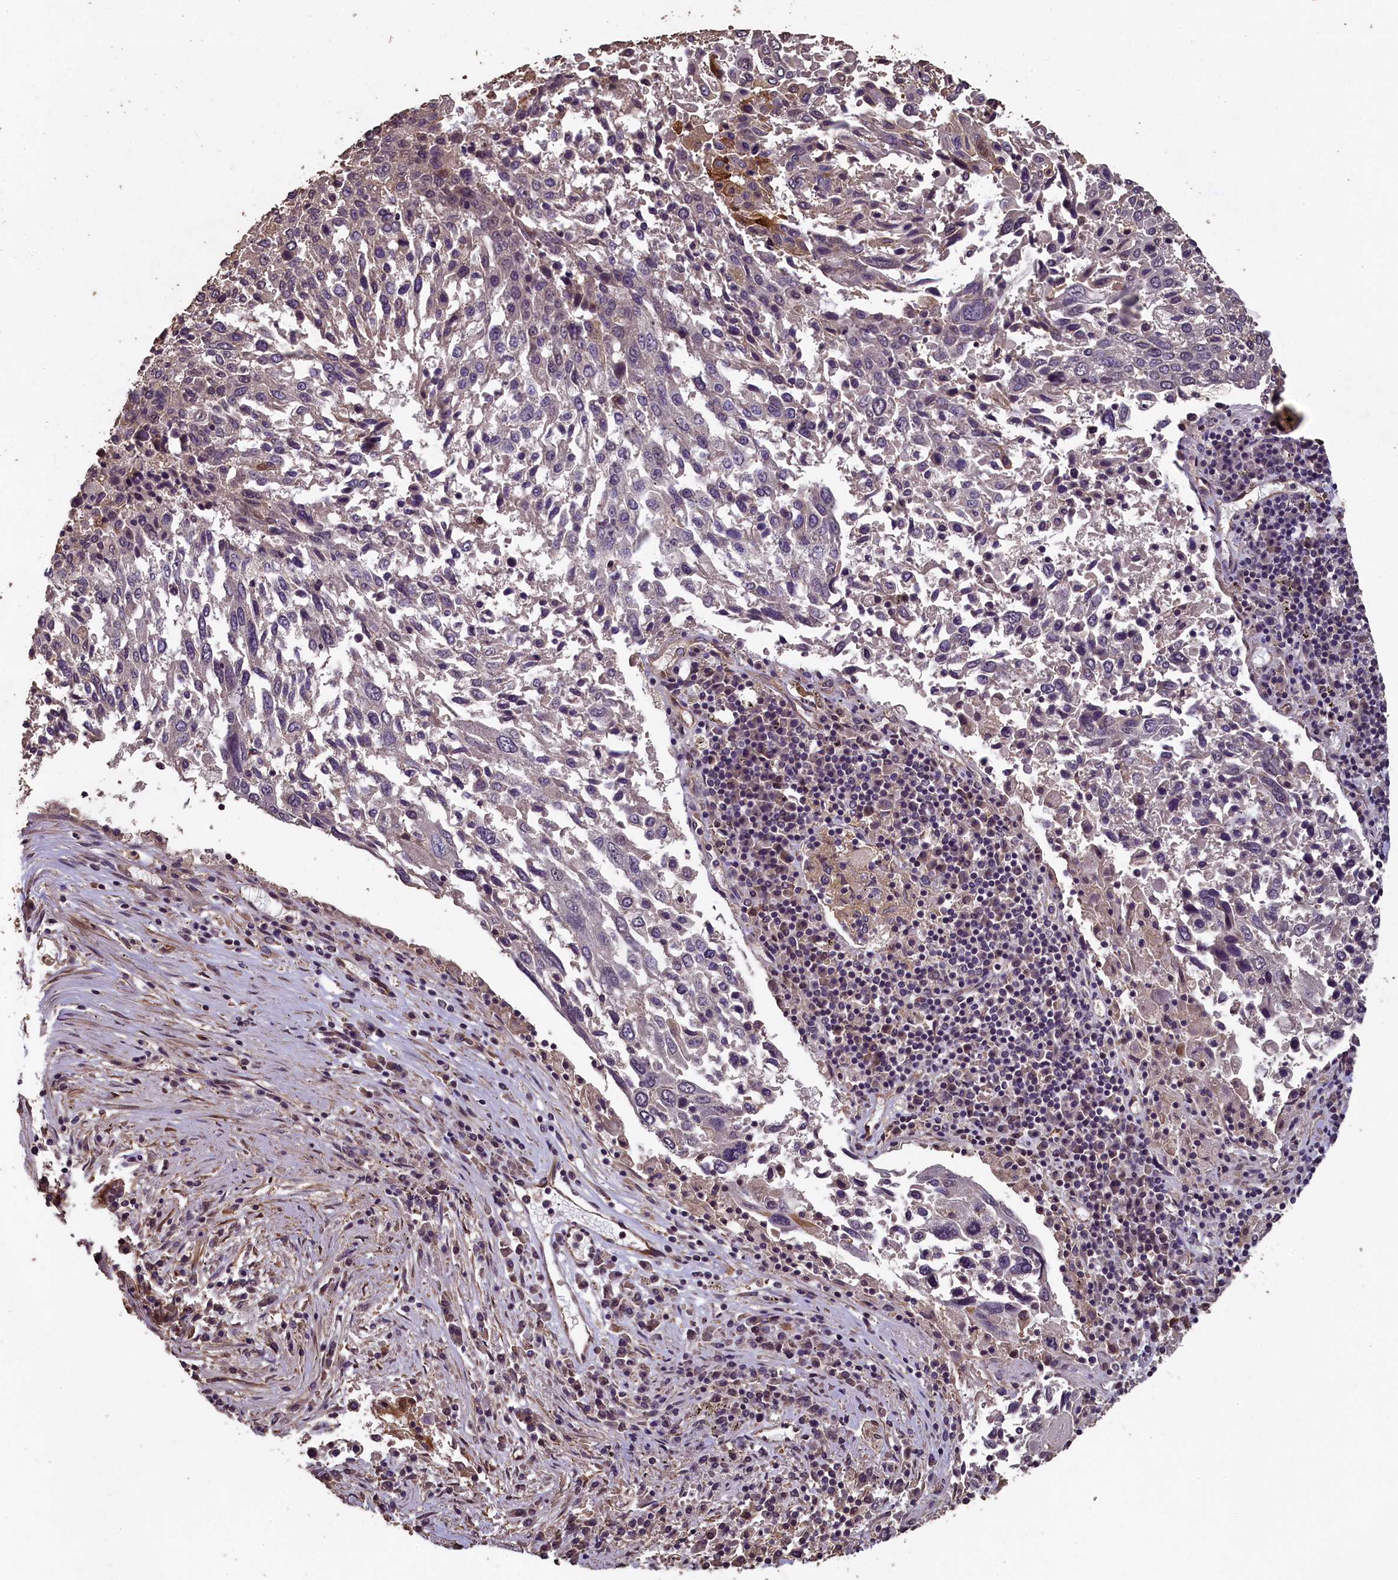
{"staining": {"intensity": "negative", "quantity": "none", "location": "none"}, "tissue": "lung cancer", "cell_type": "Tumor cells", "image_type": "cancer", "snomed": [{"axis": "morphology", "description": "Squamous cell carcinoma, NOS"}, {"axis": "topography", "description": "Lung"}], "caption": "An IHC image of squamous cell carcinoma (lung) is shown. There is no staining in tumor cells of squamous cell carcinoma (lung). (DAB immunohistochemistry with hematoxylin counter stain).", "gene": "CHD9", "patient": {"sex": "male", "age": 65}}